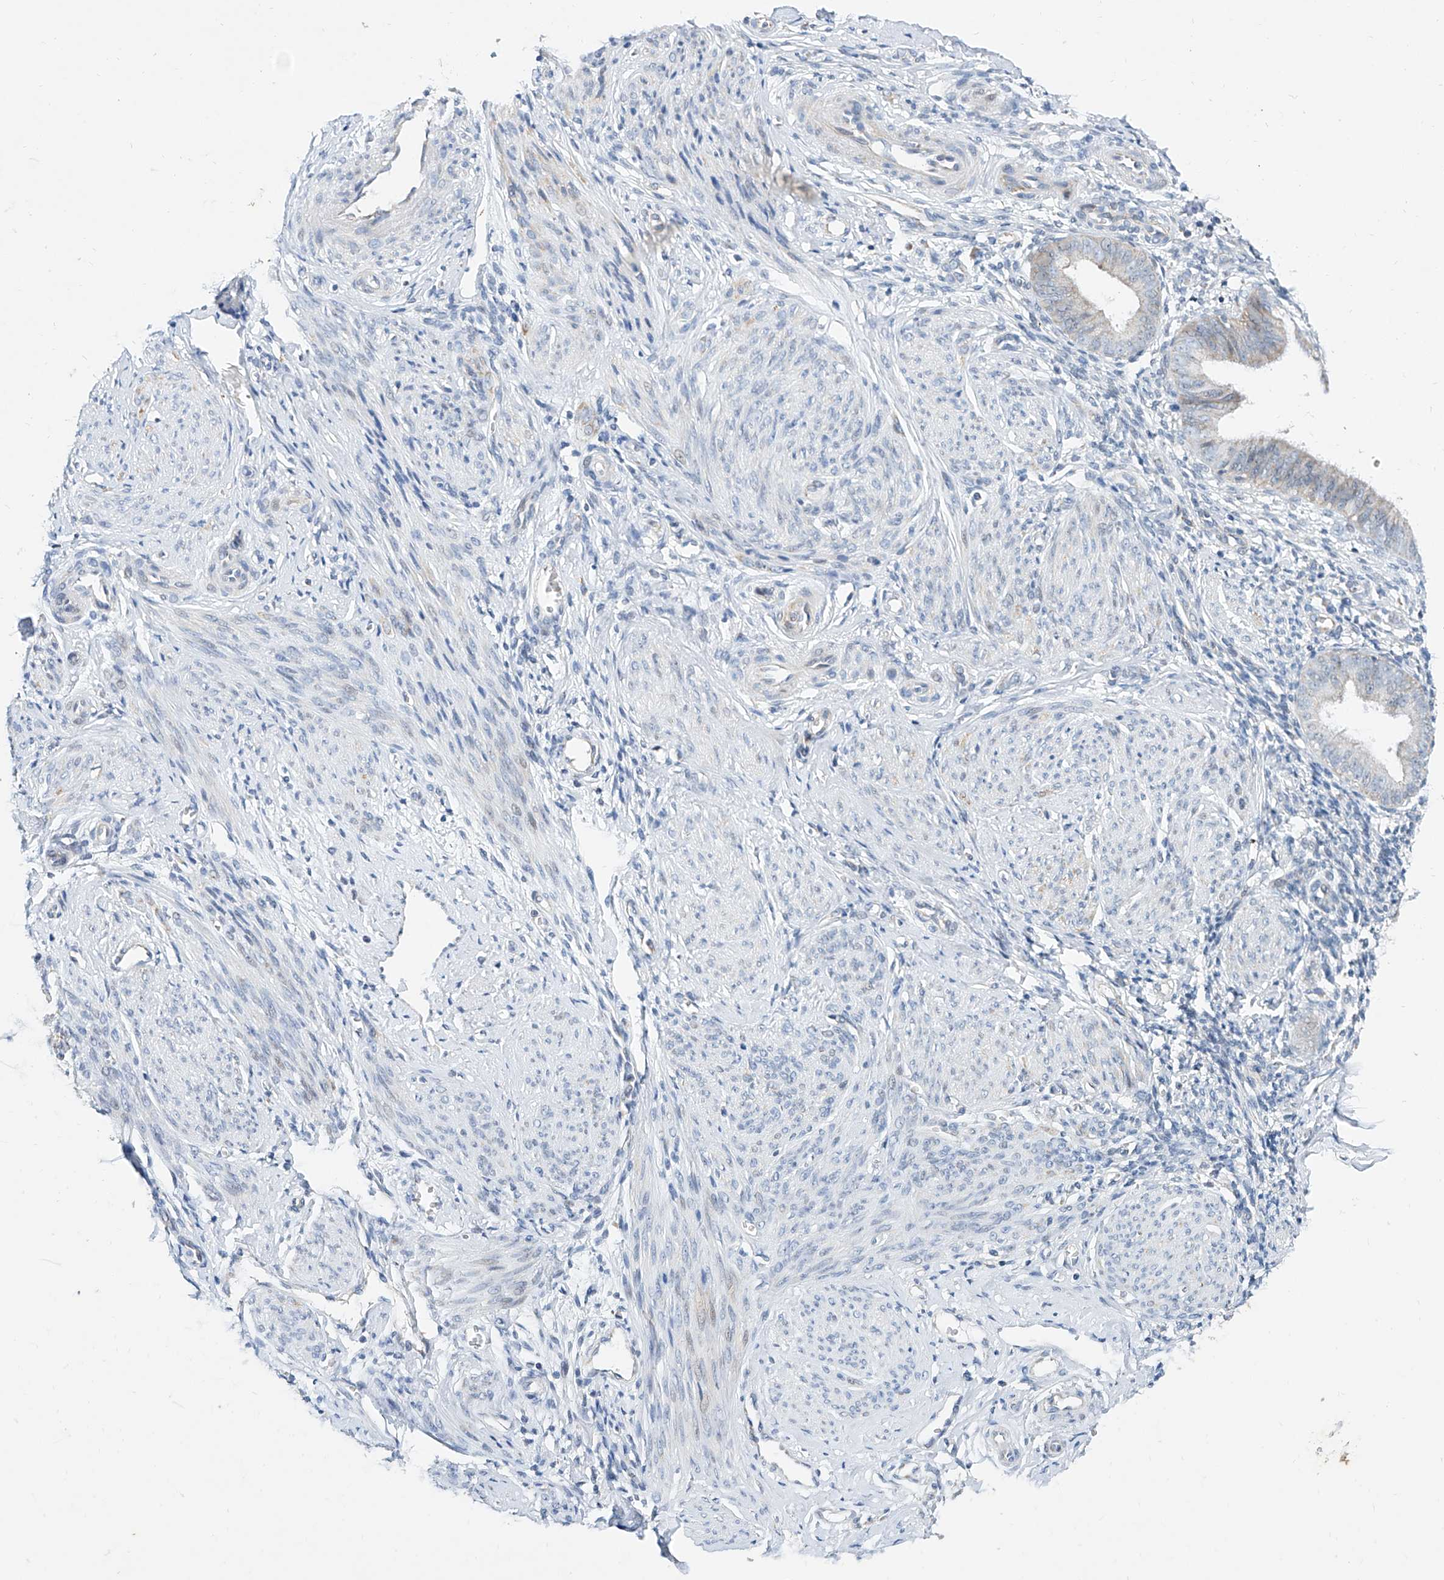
{"staining": {"intensity": "negative", "quantity": "none", "location": "none"}, "tissue": "endometrium", "cell_type": "Cells in endometrial stroma", "image_type": "normal", "snomed": [{"axis": "morphology", "description": "Normal tissue, NOS"}, {"axis": "topography", "description": "Uterus"}, {"axis": "topography", "description": "Endometrium"}], "caption": "A high-resolution micrograph shows immunohistochemistry staining of normal endometrium, which displays no significant positivity in cells in endometrial stroma. Brightfield microscopy of immunohistochemistry (IHC) stained with DAB (brown) and hematoxylin (blue), captured at high magnification.", "gene": "BPTF", "patient": {"sex": "female", "age": 48}}